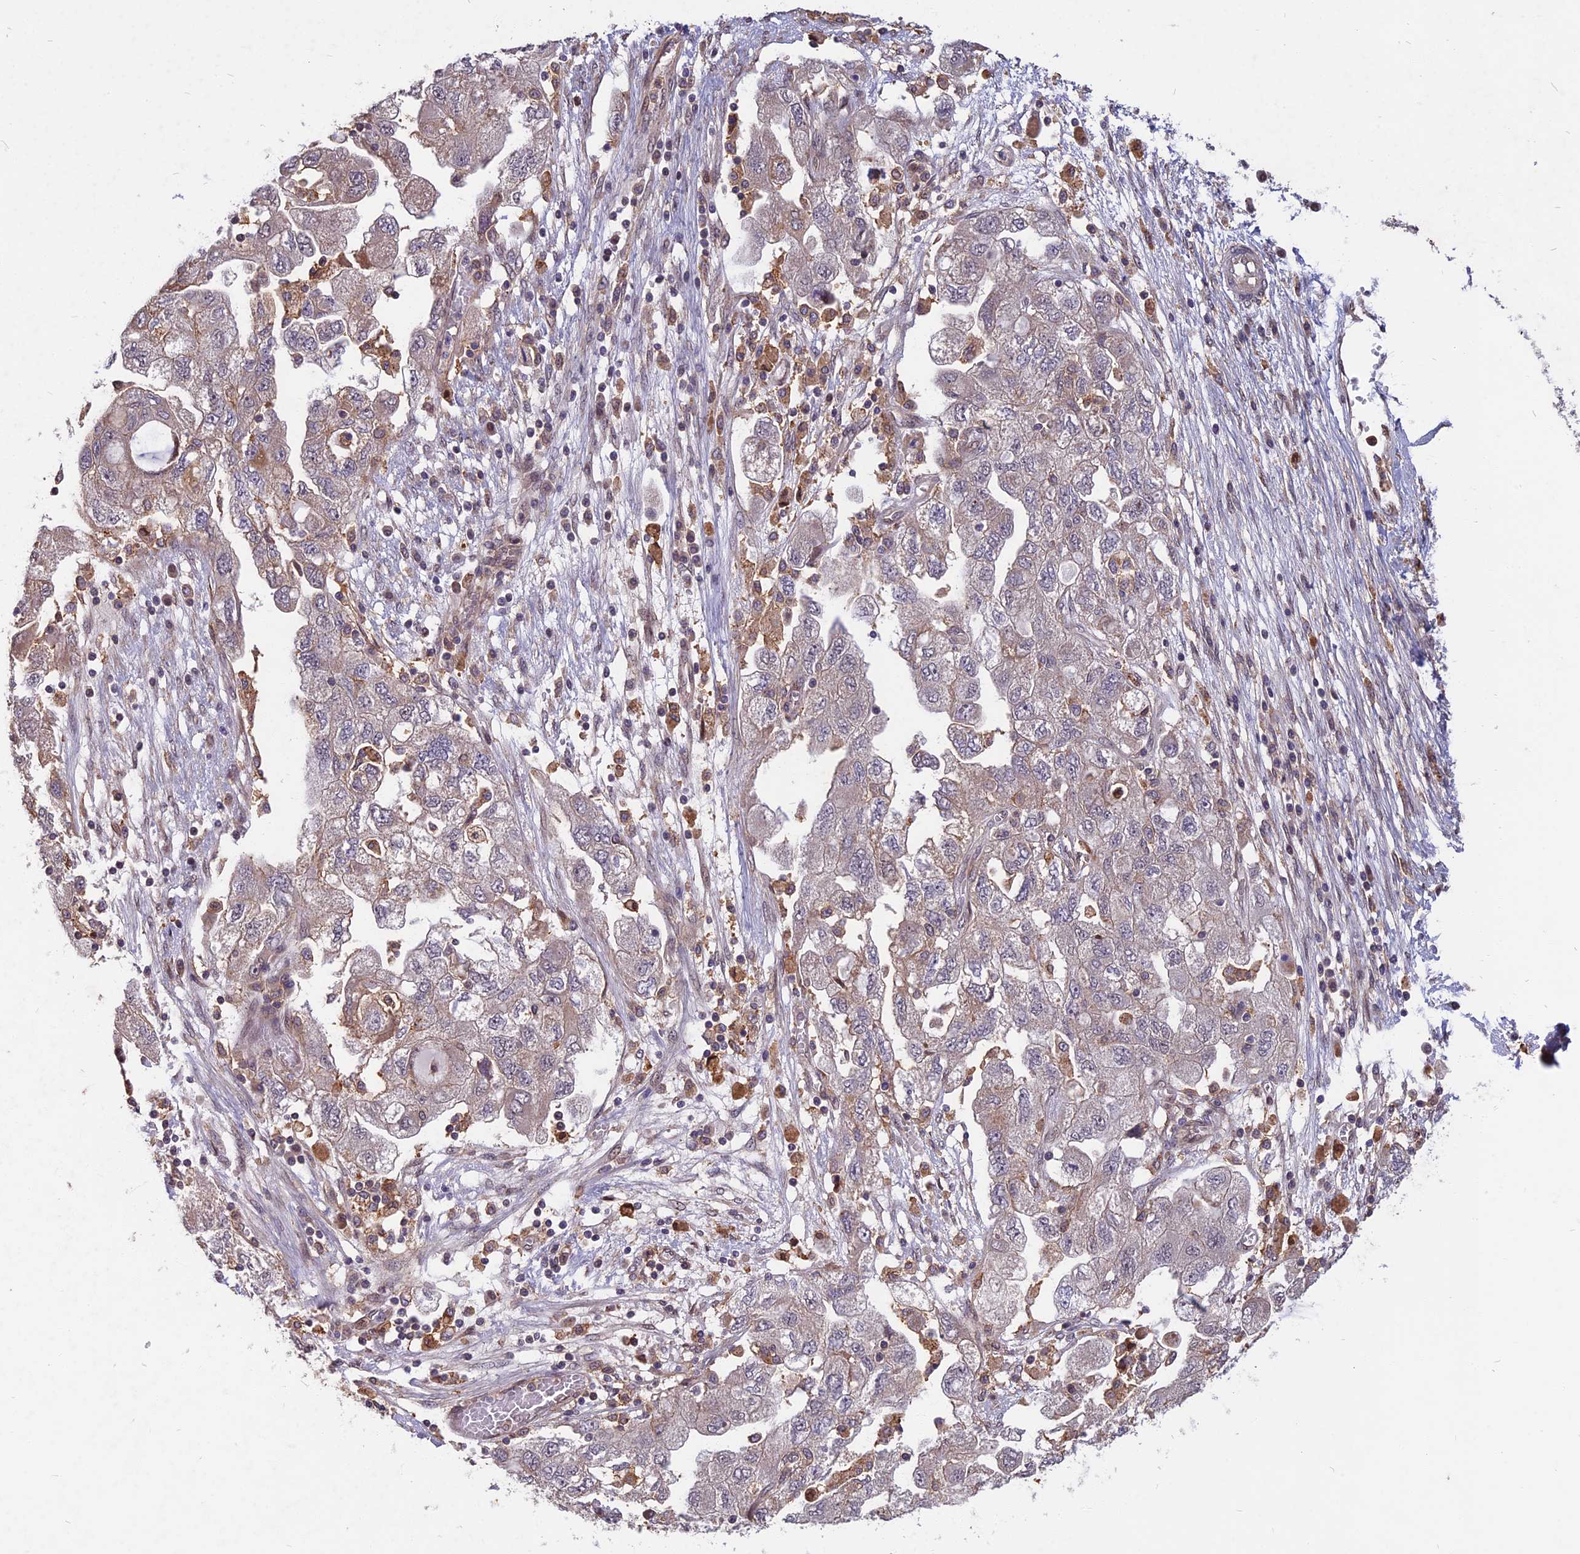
{"staining": {"intensity": "negative", "quantity": "none", "location": "none"}, "tissue": "ovarian cancer", "cell_type": "Tumor cells", "image_type": "cancer", "snomed": [{"axis": "morphology", "description": "Carcinoma, NOS"}, {"axis": "morphology", "description": "Cystadenocarcinoma, serous, NOS"}, {"axis": "topography", "description": "Ovary"}], "caption": "DAB immunohistochemical staining of serous cystadenocarcinoma (ovarian) shows no significant staining in tumor cells. (DAB (3,3'-diaminobenzidine) immunohistochemistry (IHC) with hematoxylin counter stain).", "gene": "SPG11", "patient": {"sex": "female", "age": 69}}